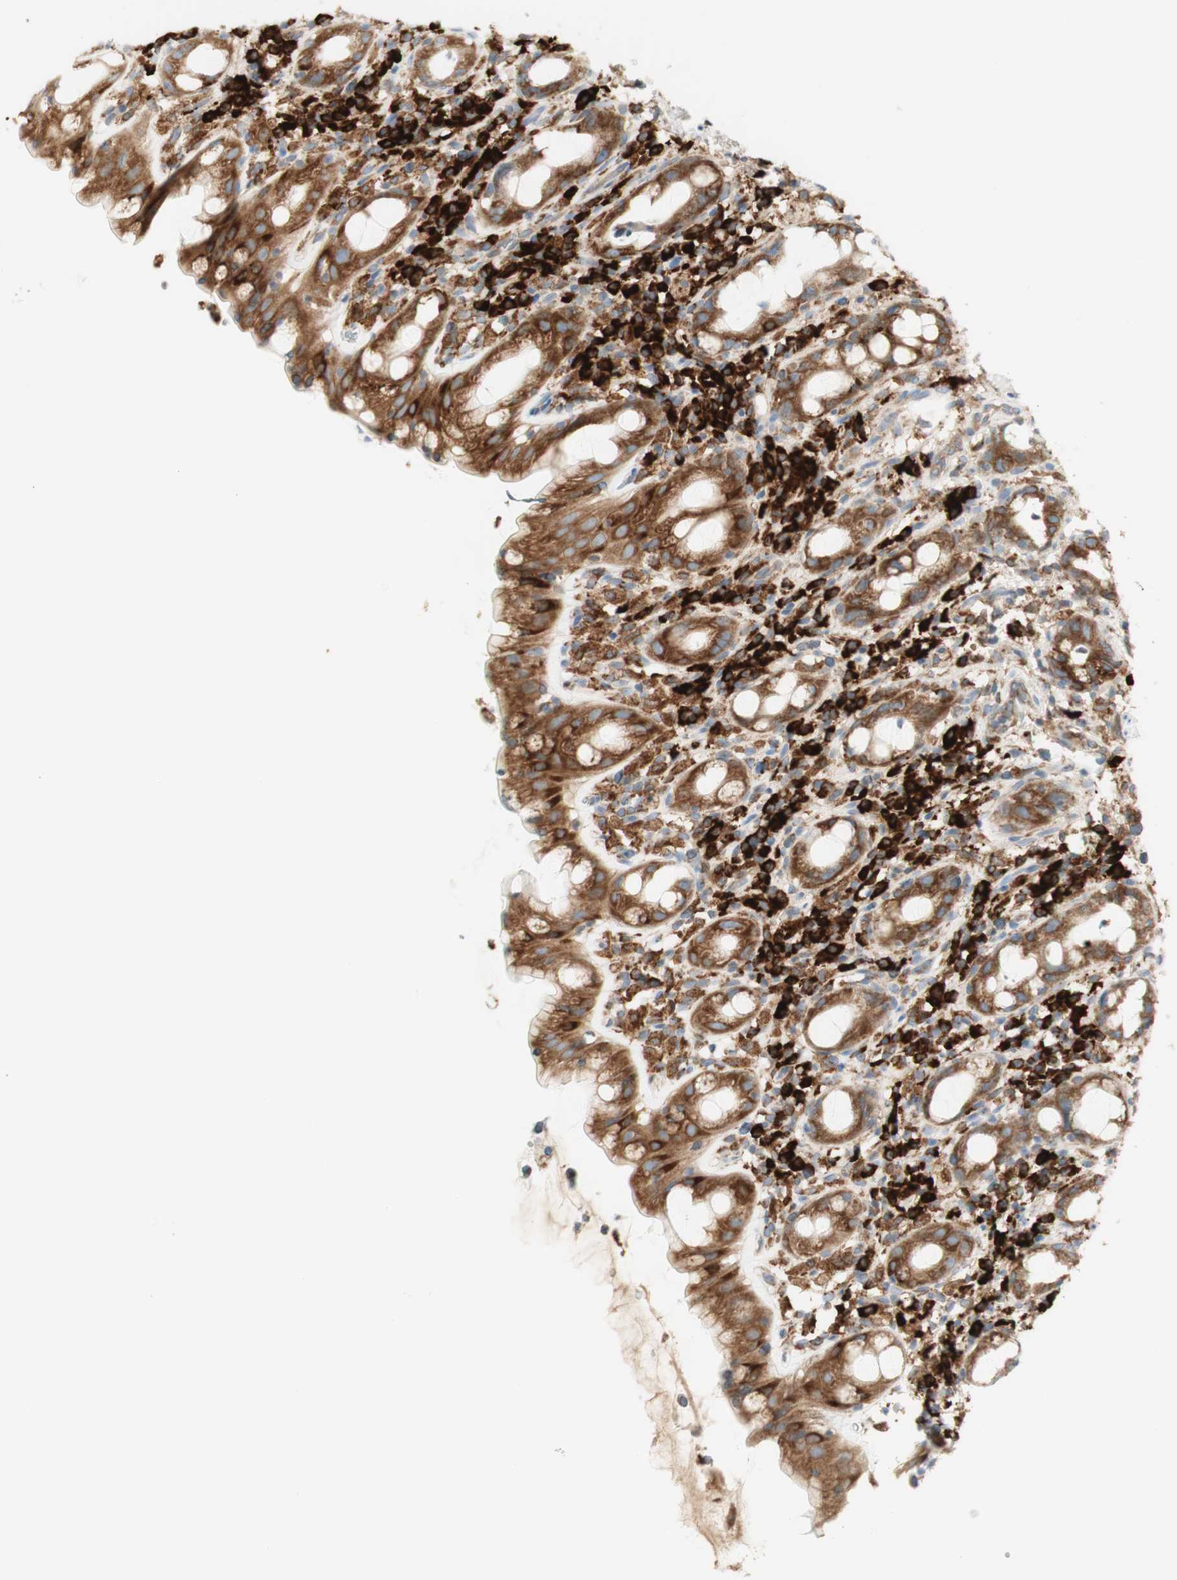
{"staining": {"intensity": "strong", "quantity": ">75%", "location": "cytoplasmic/membranous"}, "tissue": "rectum", "cell_type": "Glandular cells", "image_type": "normal", "snomed": [{"axis": "morphology", "description": "Normal tissue, NOS"}, {"axis": "topography", "description": "Rectum"}], "caption": "Immunohistochemistry (IHC) (DAB (3,3'-diaminobenzidine)) staining of normal rectum shows strong cytoplasmic/membranous protein expression in about >75% of glandular cells.", "gene": "MANF", "patient": {"sex": "male", "age": 44}}